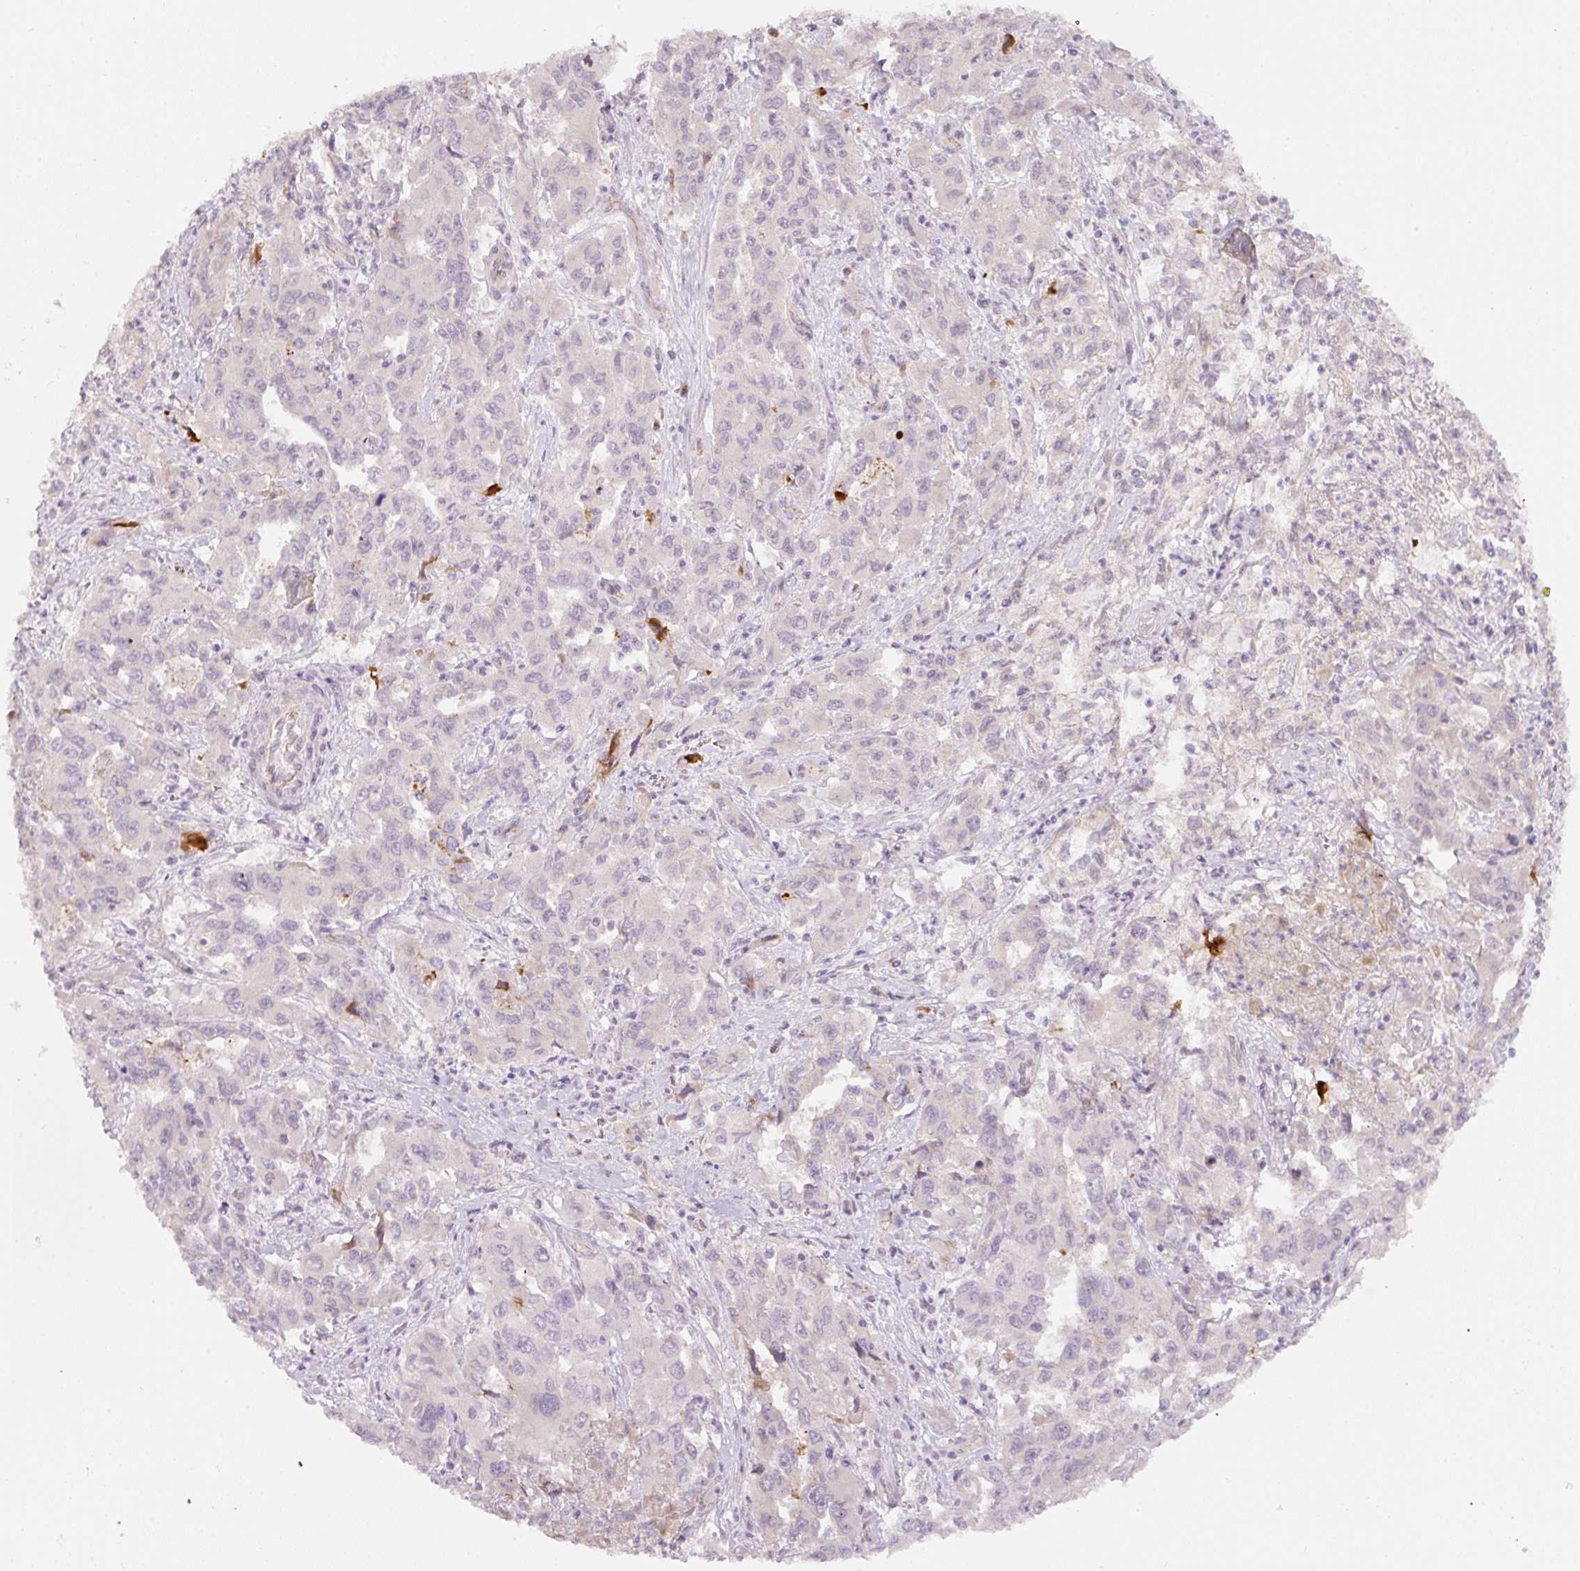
{"staining": {"intensity": "negative", "quantity": "none", "location": "none"}, "tissue": "liver cancer", "cell_type": "Tumor cells", "image_type": "cancer", "snomed": [{"axis": "morphology", "description": "Carcinoma, Hepatocellular, NOS"}, {"axis": "topography", "description": "Liver"}], "caption": "This is a image of IHC staining of liver hepatocellular carcinoma, which shows no expression in tumor cells.", "gene": "NBPF11", "patient": {"sex": "male", "age": 63}}